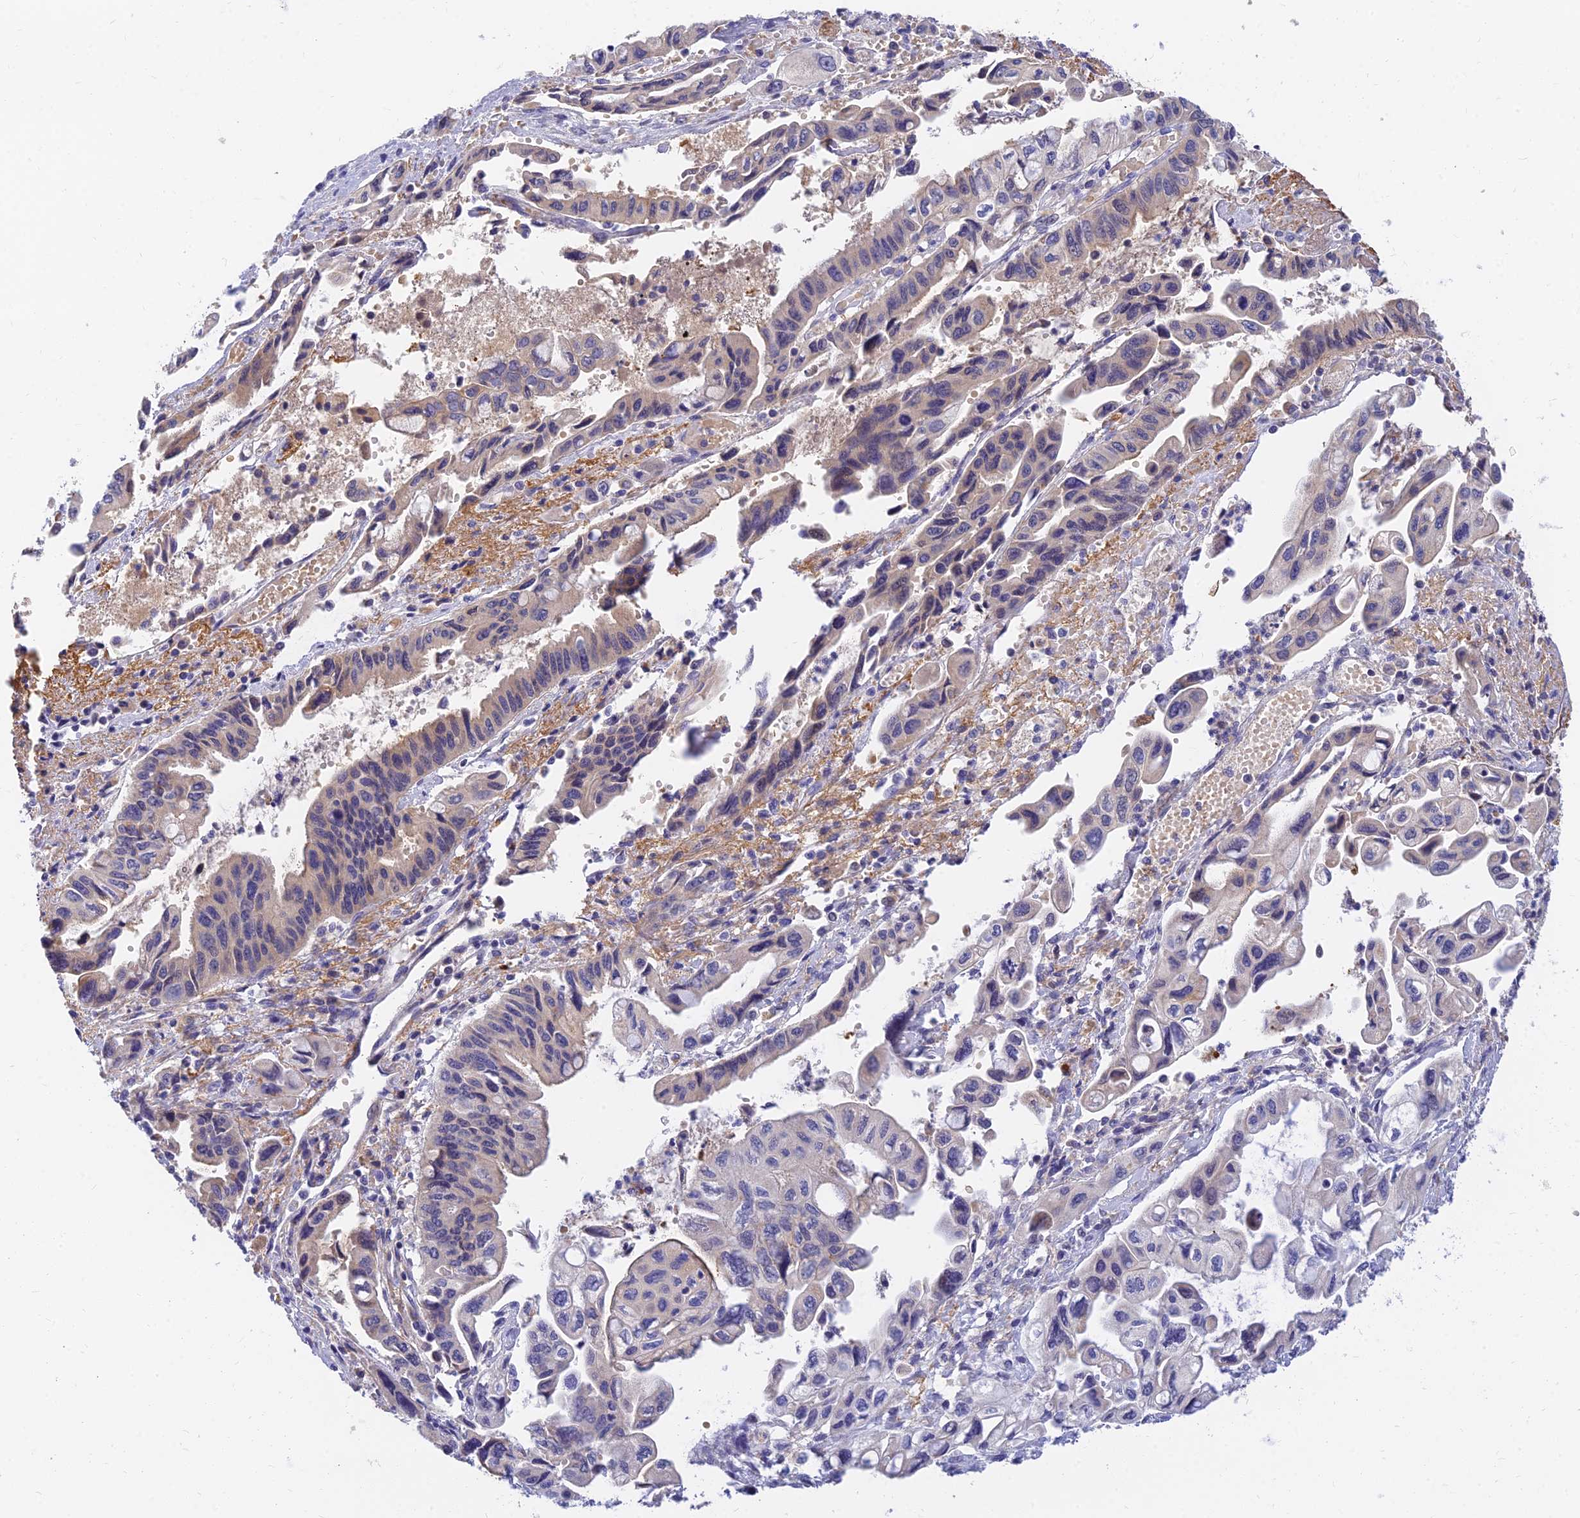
{"staining": {"intensity": "moderate", "quantity": "<25%", "location": "cytoplasmic/membranous,nuclear"}, "tissue": "pancreatic cancer", "cell_type": "Tumor cells", "image_type": "cancer", "snomed": [{"axis": "morphology", "description": "Adenocarcinoma, NOS"}, {"axis": "topography", "description": "Pancreas"}], "caption": "Pancreatic cancer stained for a protein (brown) exhibits moderate cytoplasmic/membranous and nuclear positive staining in approximately <25% of tumor cells.", "gene": "ANKS4B", "patient": {"sex": "female", "age": 50}}